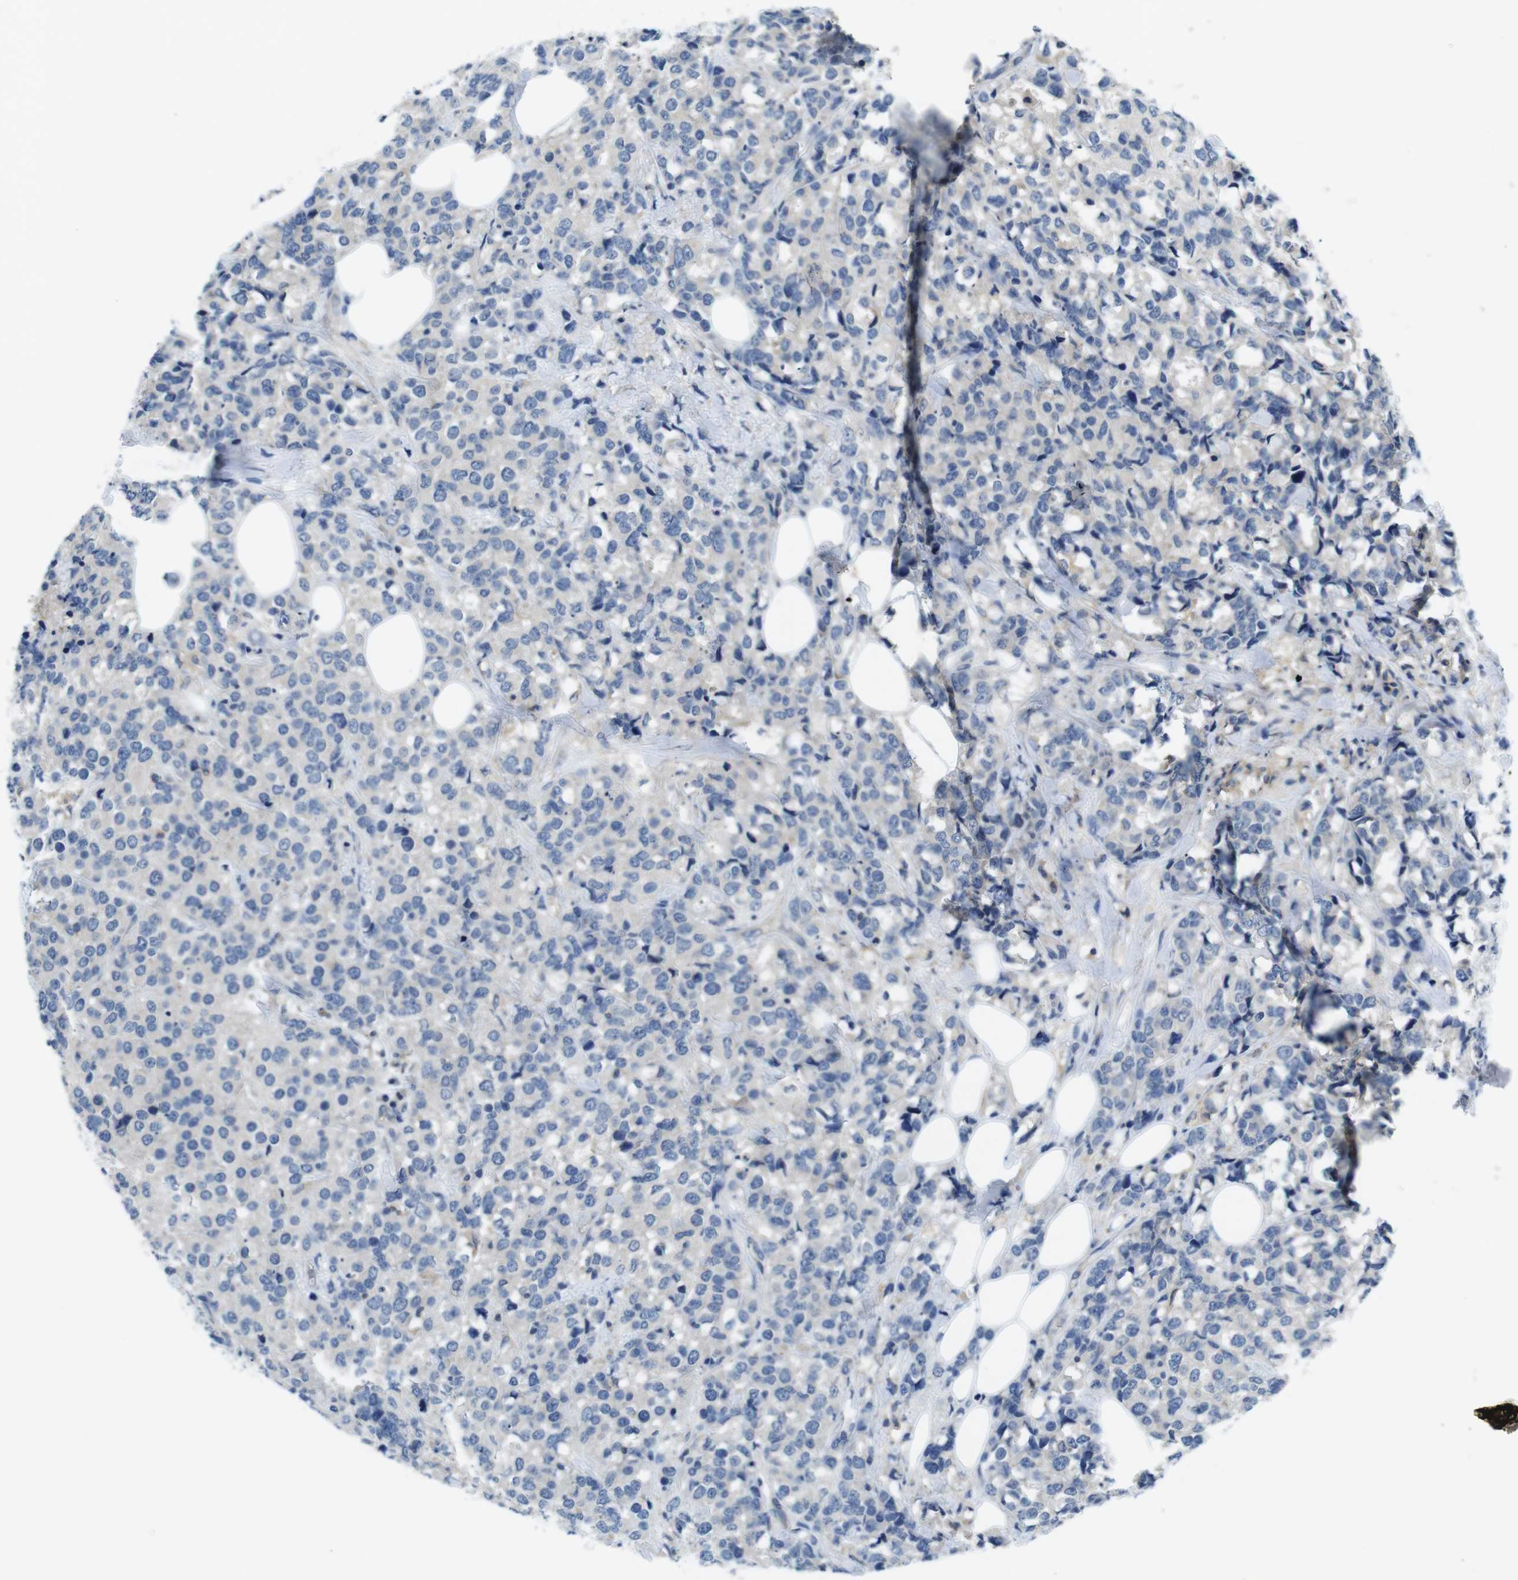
{"staining": {"intensity": "negative", "quantity": "none", "location": "none"}, "tissue": "breast cancer", "cell_type": "Tumor cells", "image_type": "cancer", "snomed": [{"axis": "morphology", "description": "Lobular carcinoma"}, {"axis": "topography", "description": "Breast"}], "caption": "This is an IHC photomicrograph of breast cancer (lobular carcinoma). There is no positivity in tumor cells.", "gene": "PIK3CD", "patient": {"sex": "female", "age": 59}}